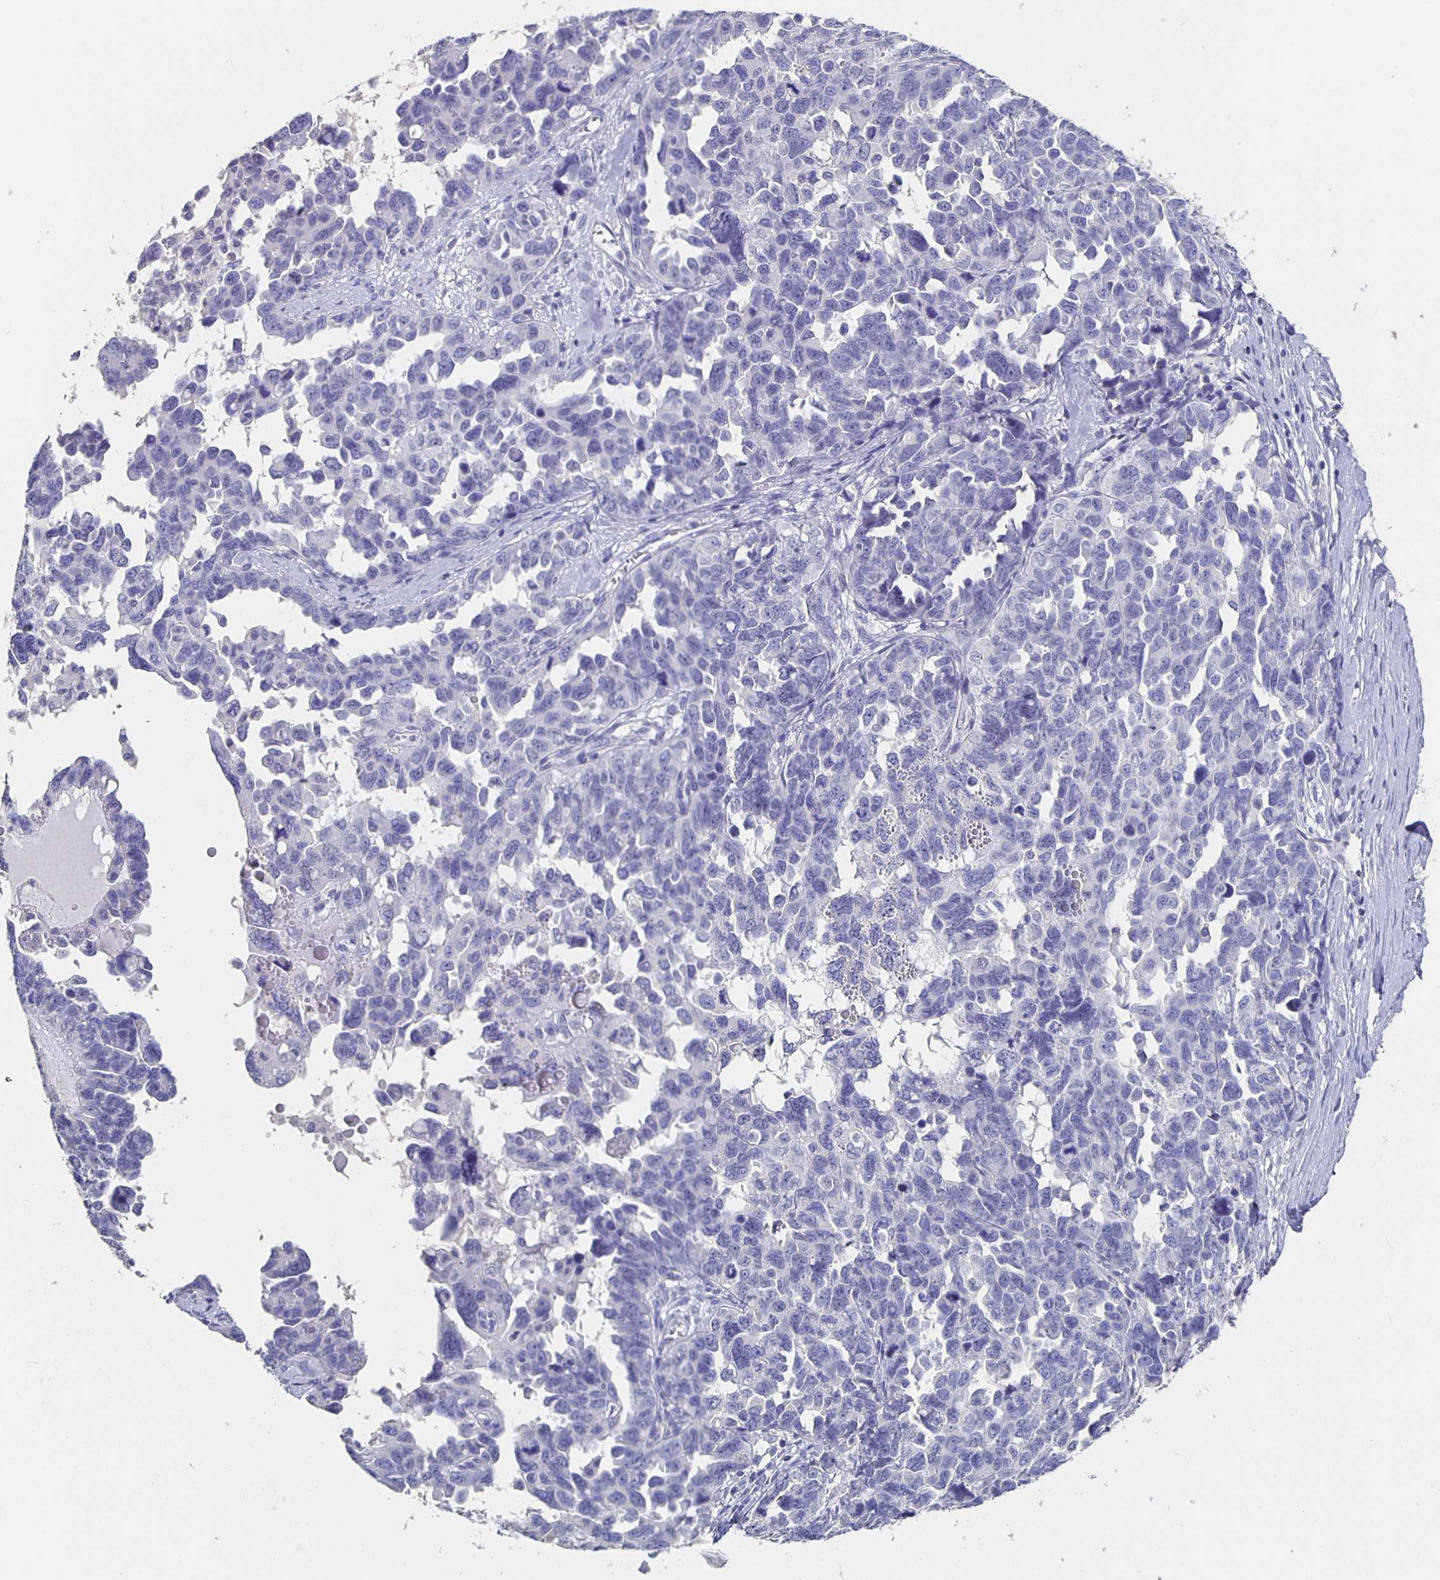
{"staining": {"intensity": "negative", "quantity": "none", "location": "none"}, "tissue": "ovarian cancer", "cell_type": "Tumor cells", "image_type": "cancer", "snomed": [{"axis": "morphology", "description": "Cystadenocarcinoma, serous, NOS"}, {"axis": "topography", "description": "Ovary"}], "caption": "The micrograph reveals no significant positivity in tumor cells of ovarian serous cystadenocarcinoma. Nuclei are stained in blue.", "gene": "CACNA2D2", "patient": {"sex": "female", "age": 69}}